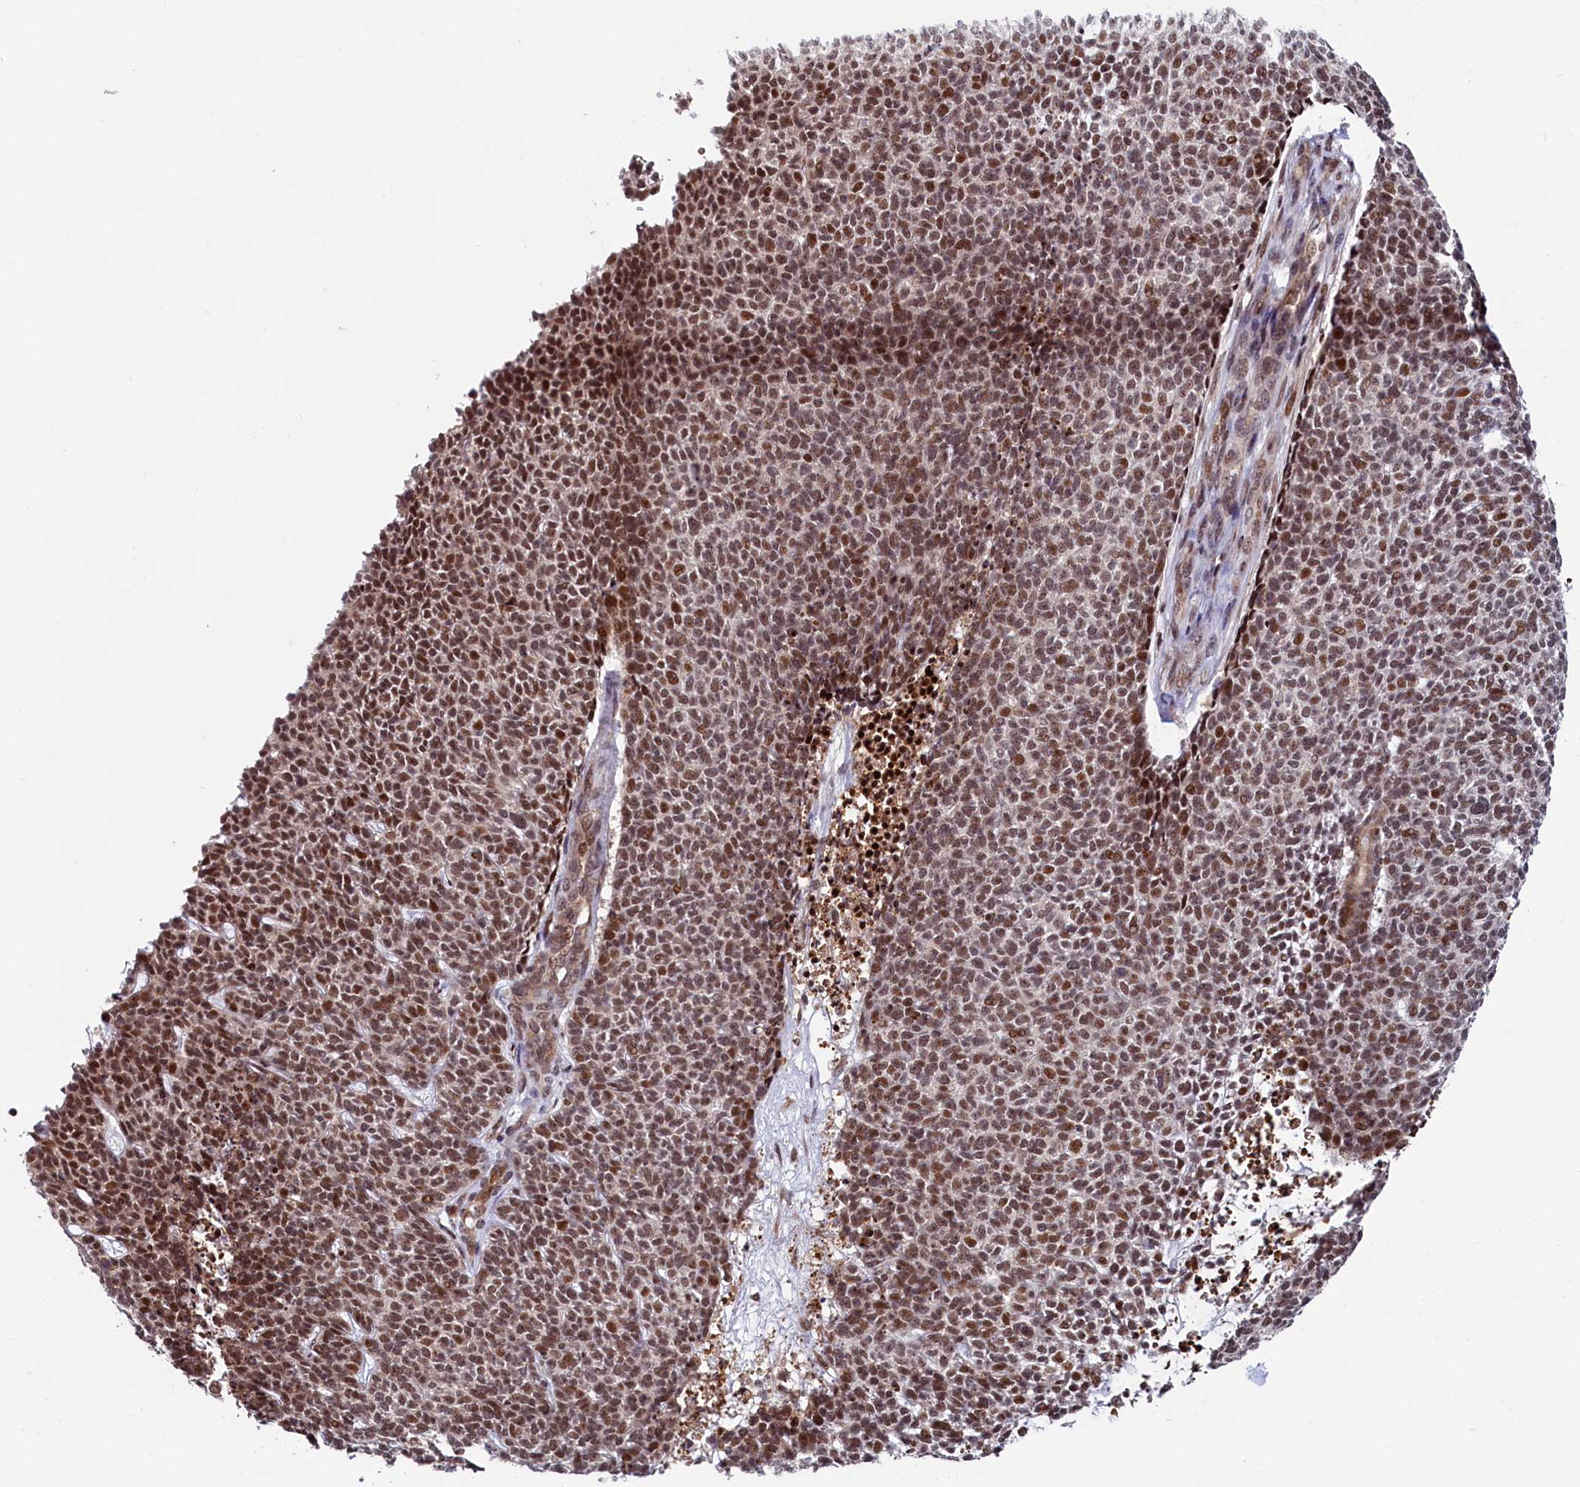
{"staining": {"intensity": "moderate", "quantity": ">75%", "location": "nuclear"}, "tissue": "skin cancer", "cell_type": "Tumor cells", "image_type": "cancer", "snomed": [{"axis": "morphology", "description": "Basal cell carcinoma"}, {"axis": "topography", "description": "Skin"}], "caption": "Skin cancer stained for a protein demonstrates moderate nuclear positivity in tumor cells. (DAB IHC, brown staining for protein, blue staining for nuclei).", "gene": "LEO1", "patient": {"sex": "female", "age": 84}}